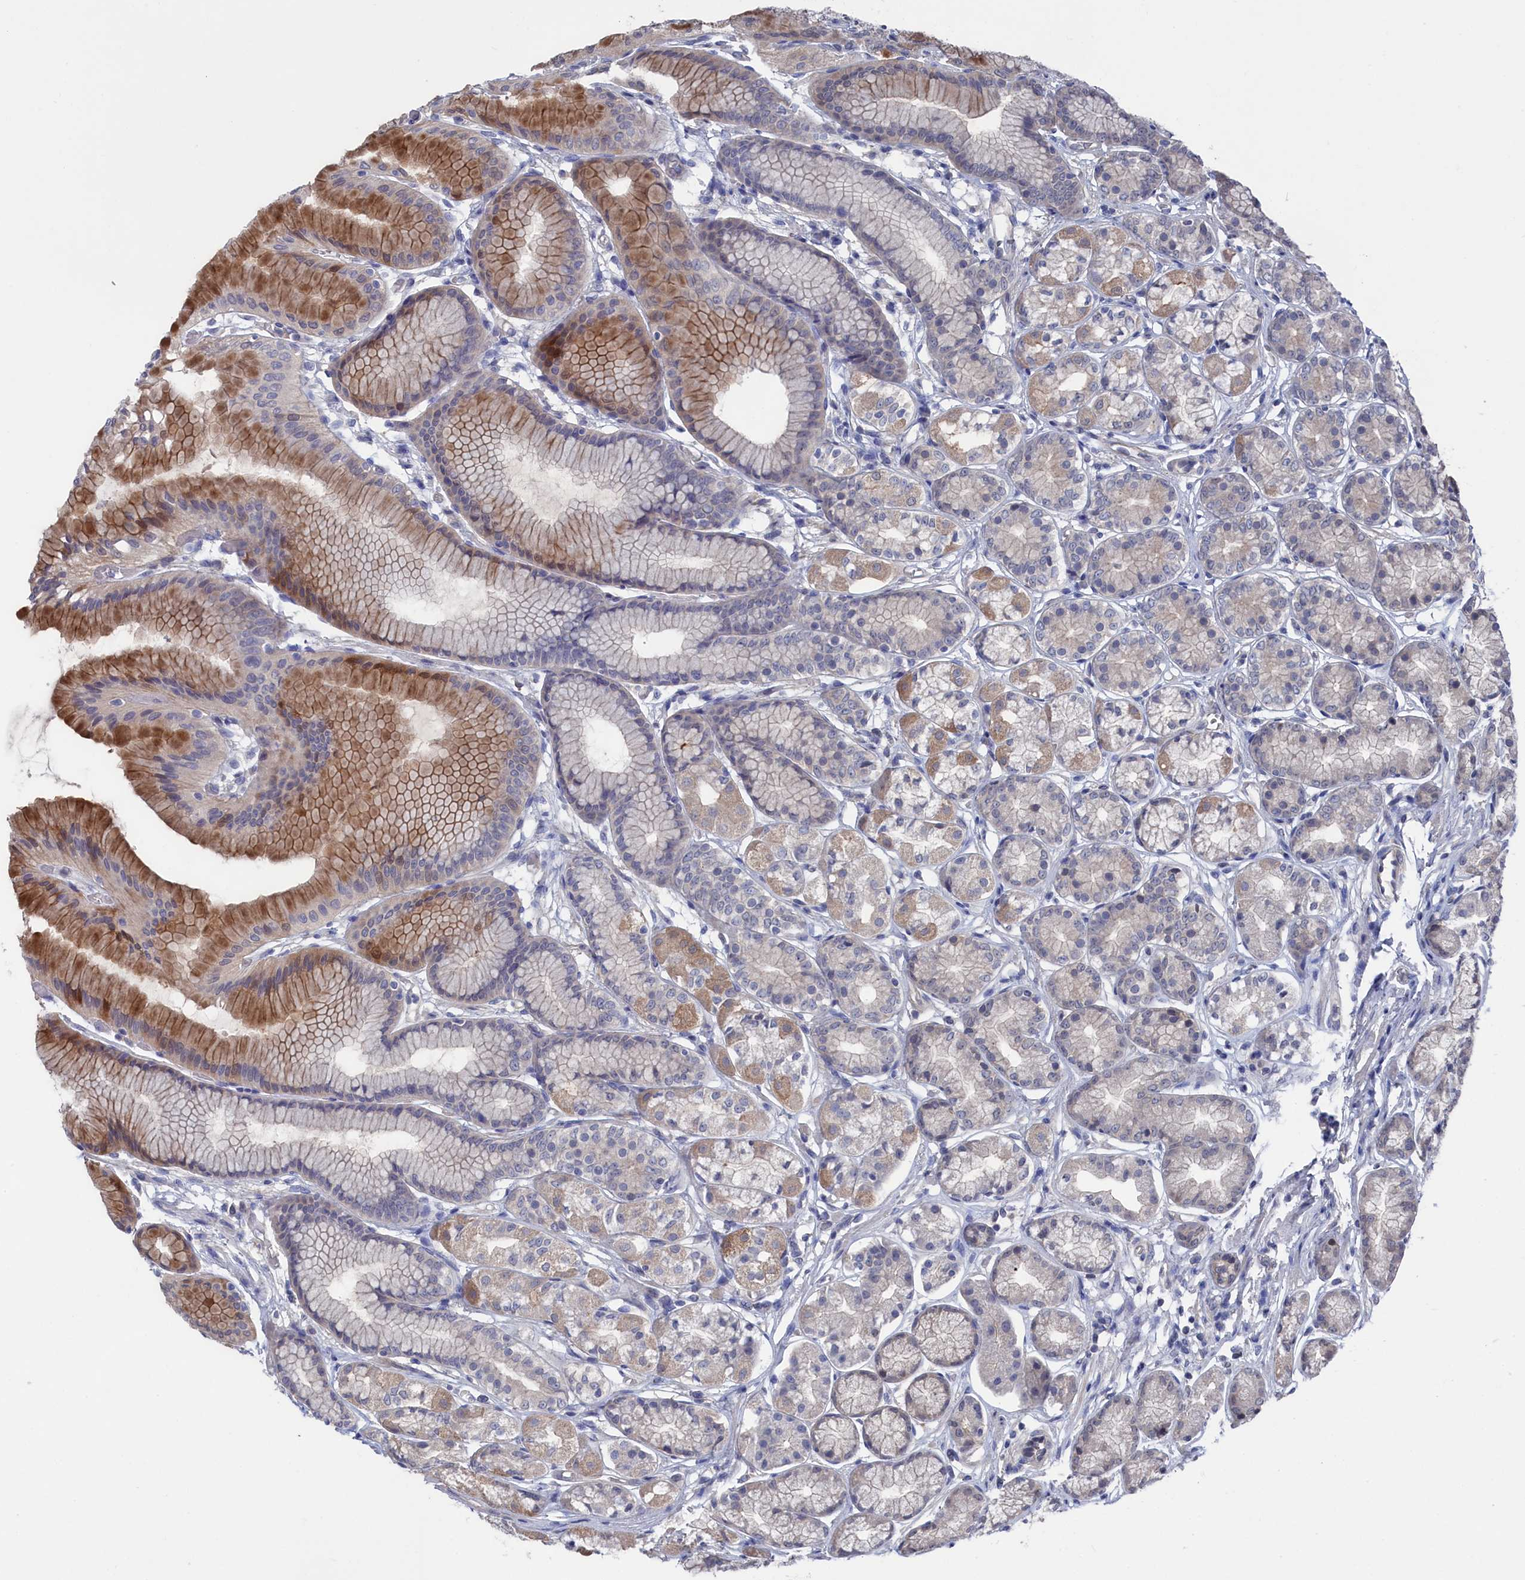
{"staining": {"intensity": "moderate", "quantity": "25%-75%", "location": "cytoplasmic/membranous"}, "tissue": "stomach", "cell_type": "Glandular cells", "image_type": "normal", "snomed": [{"axis": "morphology", "description": "Normal tissue, NOS"}, {"axis": "morphology", "description": "Adenocarcinoma, NOS"}, {"axis": "morphology", "description": "Adenocarcinoma, High grade"}, {"axis": "topography", "description": "Stomach, upper"}, {"axis": "topography", "description": "Stomach"}], "caption": "High-power microscopy captured an immunohistochemistry histopathology image of benign stomach, revealing moderate cytoplasmic/membranous staining in about 25%-75% of glandular cells. The staining was performed using DAB to visualize the protein expression in brown, while the nuclei were stained in blue with hematoxylin (Magnification: 20x).", "gene": "NUTF2", "patient": {"sex": "female", "age": 65}}